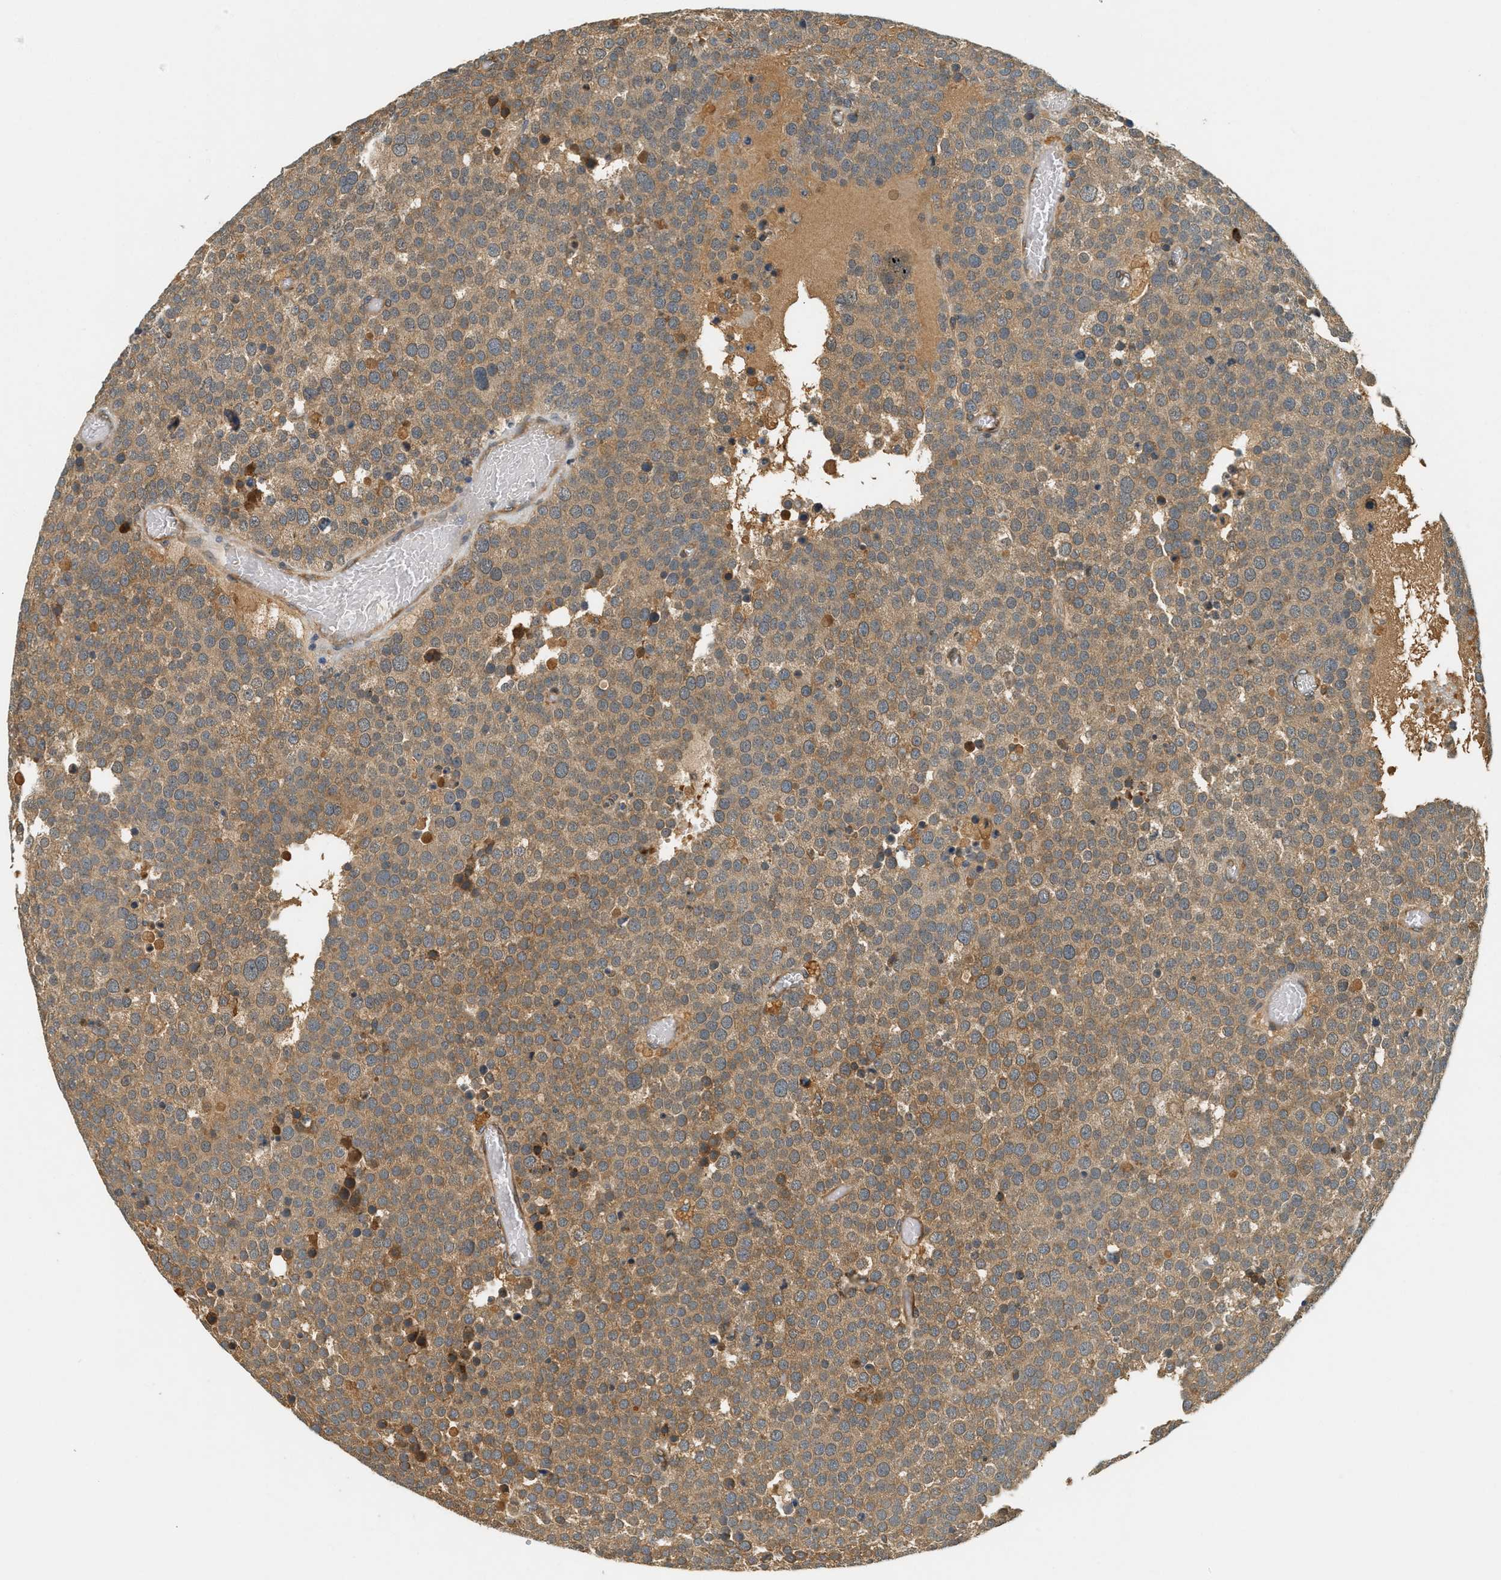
{"staining": {"intensity": "moderate", "quantity": ">75%", "location": "cytoplasmic/membranous"}, "tissue": "testis cancer", "cell_type": "Tumor cells", "image_type": "cancer", "snomed": [{"axis": "morphology", "description": "Normal tissue, NOS"}, {"axis": "morphology", "description": "Seminoma, NOS"}, {"axis": "topography", "description": "Testis"}], "caption": "Protein expression by immunohistochemistry displays moderate cytoplasmic/membranous staining in about >75% of tumor cells in testis cancer. The staining was performed using DAB (3,3'-diaminobenzidine), with brown indicating positive protein expression. Nuclei are stained blue with hematoxylin.", "gene": "PDK1", "patient": {"sex": "male", "age": 71}}